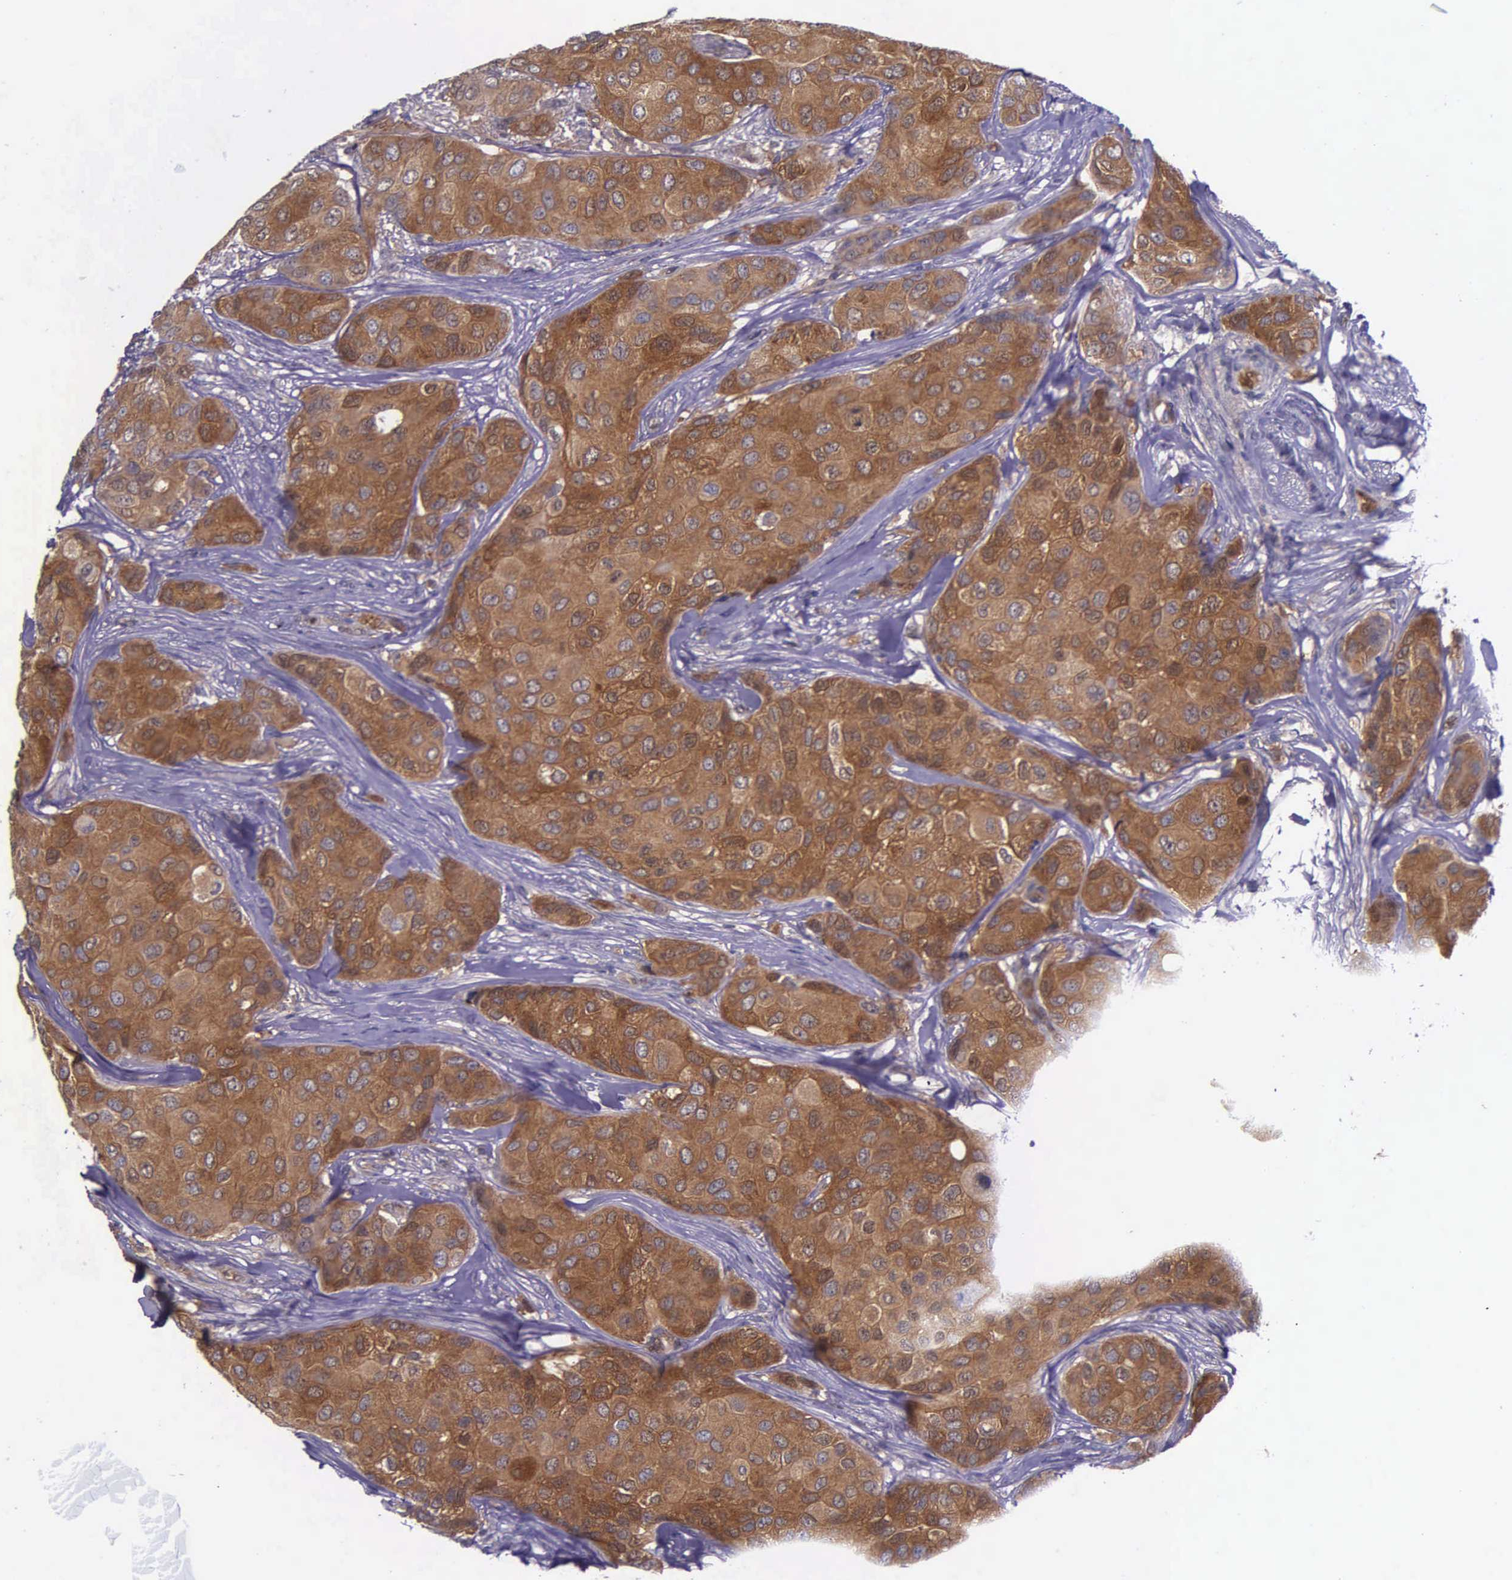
{"staining": {"intensity": "strong", "quantity": ">75%", "location": "cytoplasmic/membranous"}, "tissue": "breast cancer", "cell_type": "Tumor cells", "image_type": "cancer", "snomed": [{"axis": "morphology", "description": "Duct carcinoma"}, {"axis": "topography", "description": "Breast"}], "caption": "Infiltrating ductal carcinoma (breast) stained with immunohistochemistry reveals strong cytoplasmic/membranous staining in about >75% of tumor cells.", "gene": "GMPR2", "patient": {"sex": "female", "age": 68}}